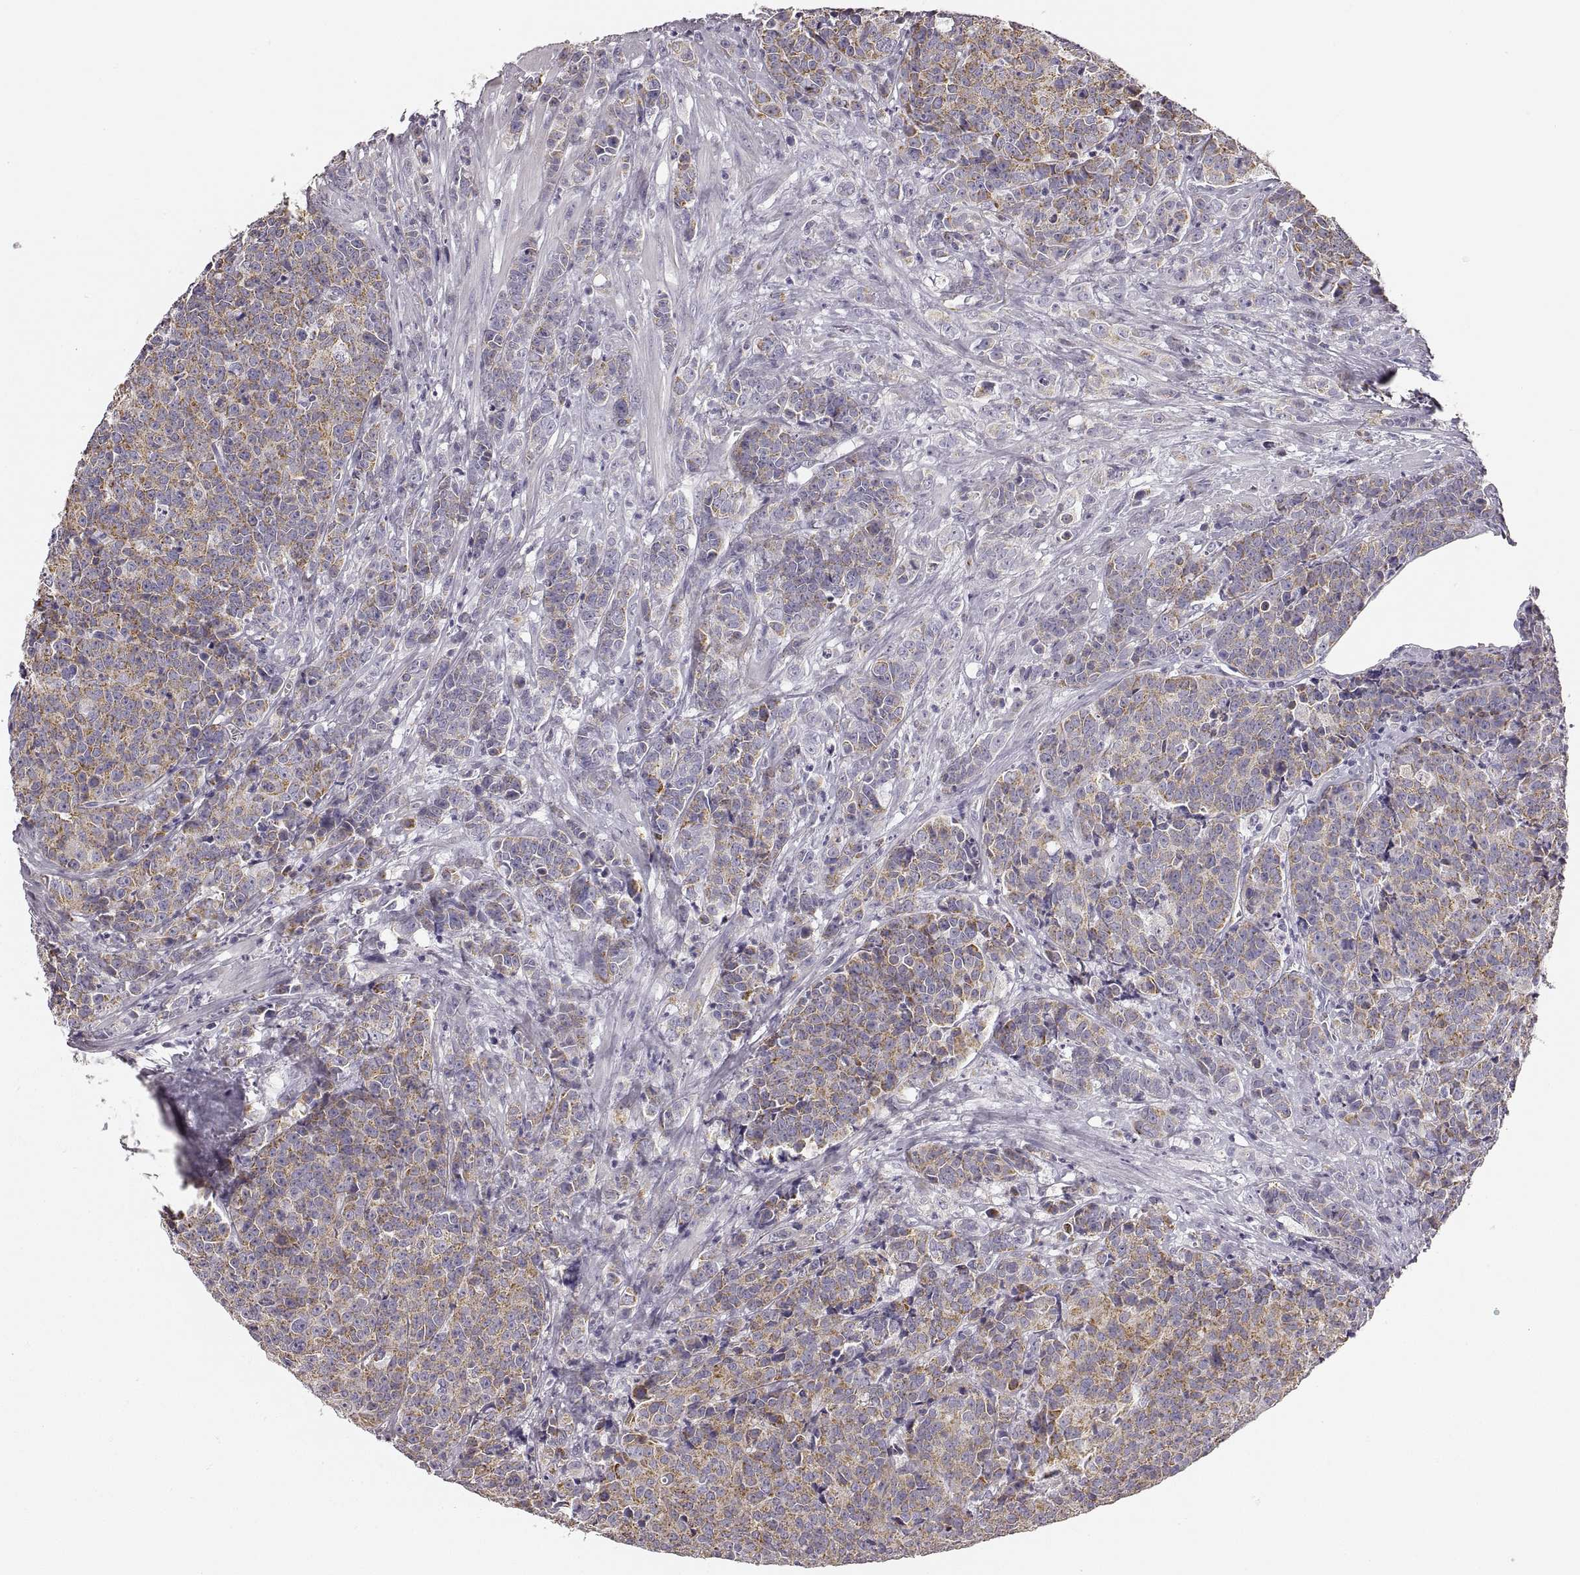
{"staining": {"intensity": "weak", "quantity": ">75%", "location": "cytoplasmic/membranous"}, "tissue": "prostate cancer", "cell_type": "Tumor cells", "image_type": "cancer", "snomed": [{"axis": "morphology", "description": "Adenocarcinoma, NOS"}, {"axis": "topography", "description": "Prostate"}], "caption": "Tumor cells reveal low levels of weak cytoplasmic/membranous staining in approximately >75% of cells in human adenocarcinoma (prostate).", "gene": "RDH13", "patient": {"sex": "male", "age": 67}}